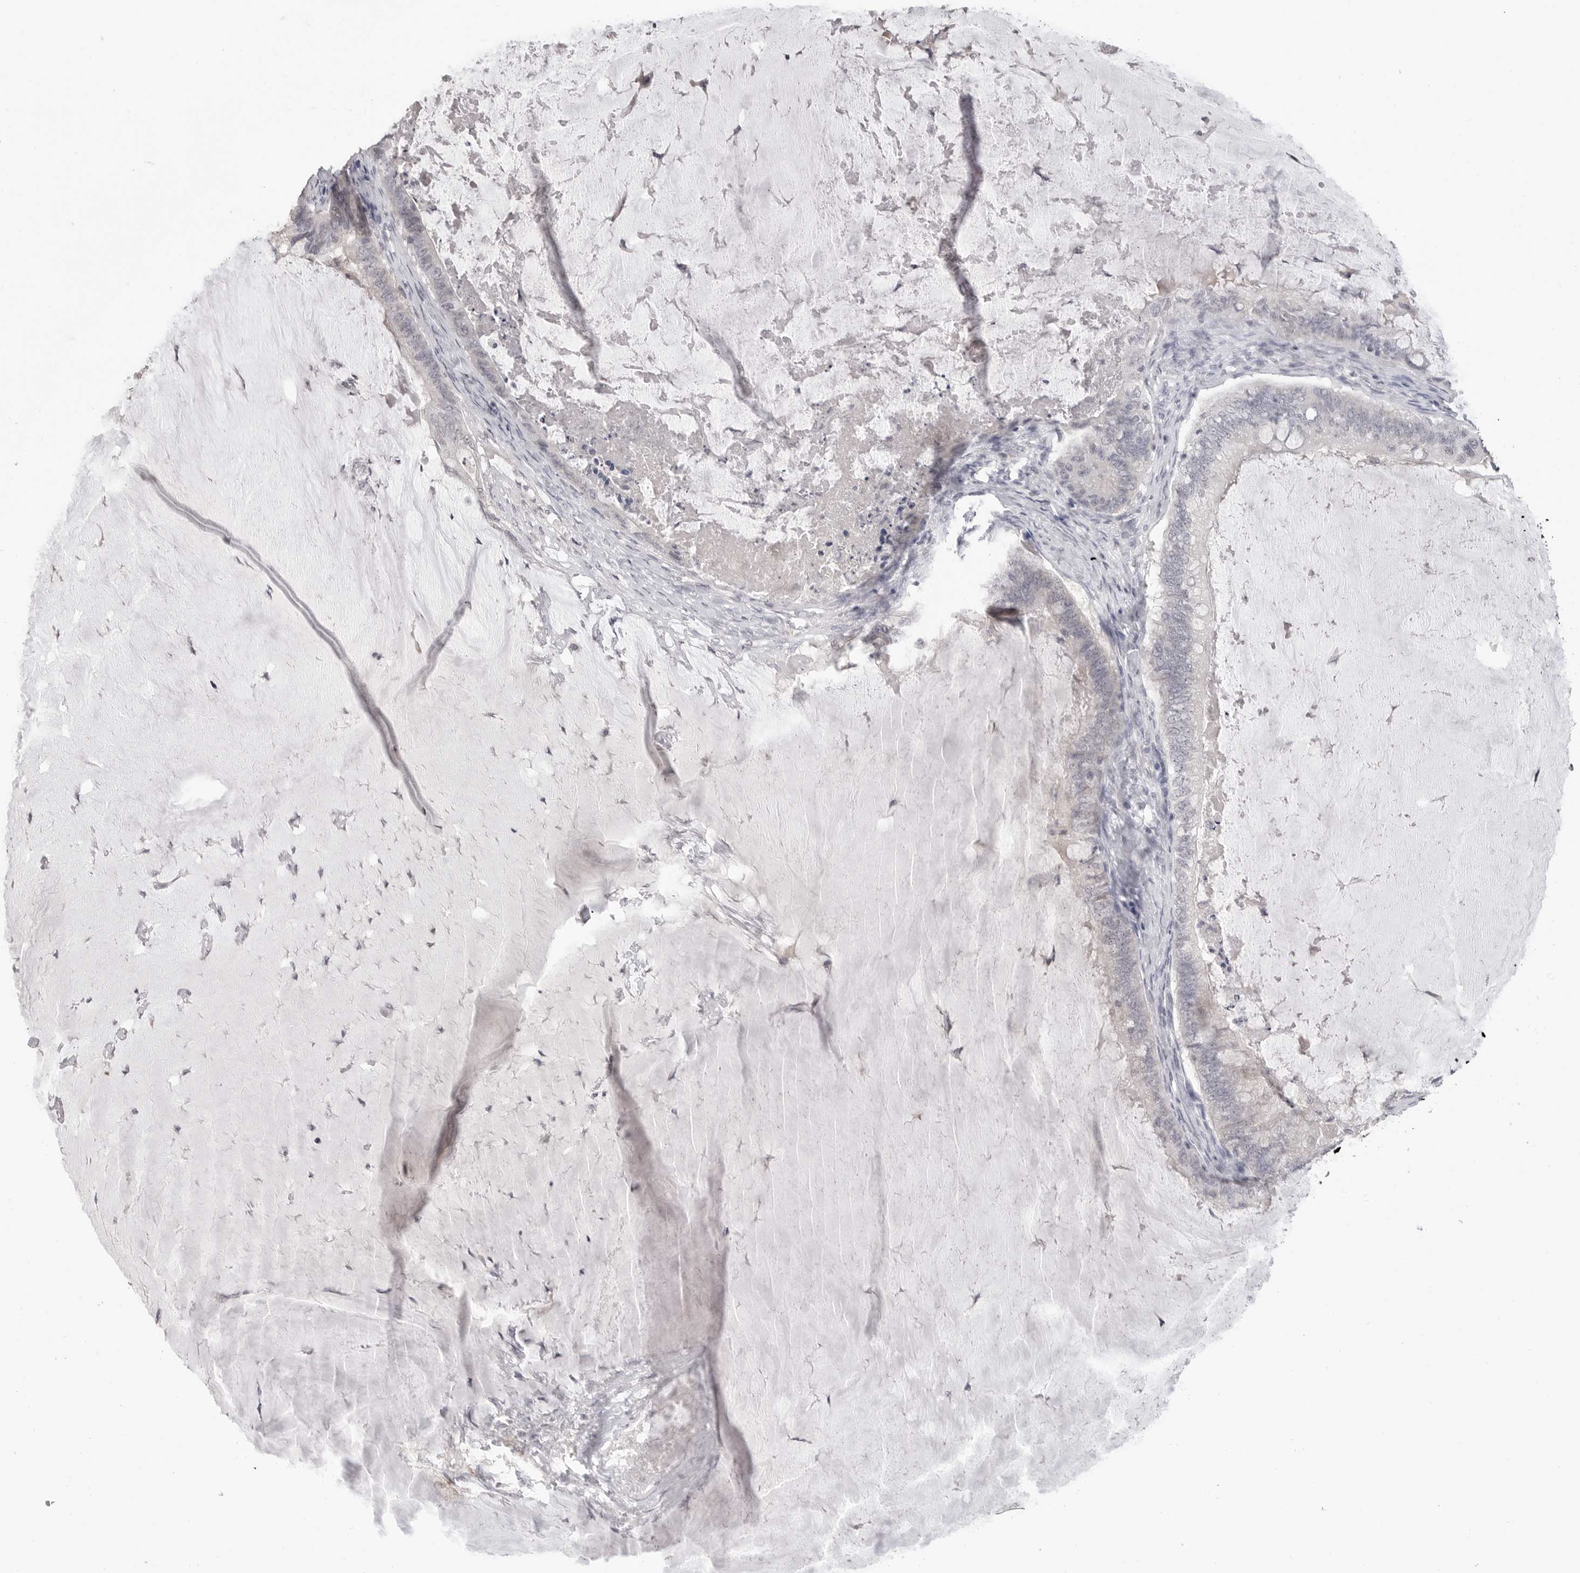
{"staining": {"intensity": "negative", "quantity": "none", "location": "none"}, "tissue": "ovarian cancer", "cell_type": "Tumor cells", "image_type": "cancer", "snomed": [{"axis": "morphology", "description": "Cystadenocarcinoma, mucinous, NOS"}, {"axis": "topography", "description": "Ovary"}], "caption": "Photomicrograph shows no protein staining in tumor cells of mucinous cystadenocarcinoma (ovarian) tissue.", "gene": "PRSS1", "patient": {"sex": "female", "age": 61}}